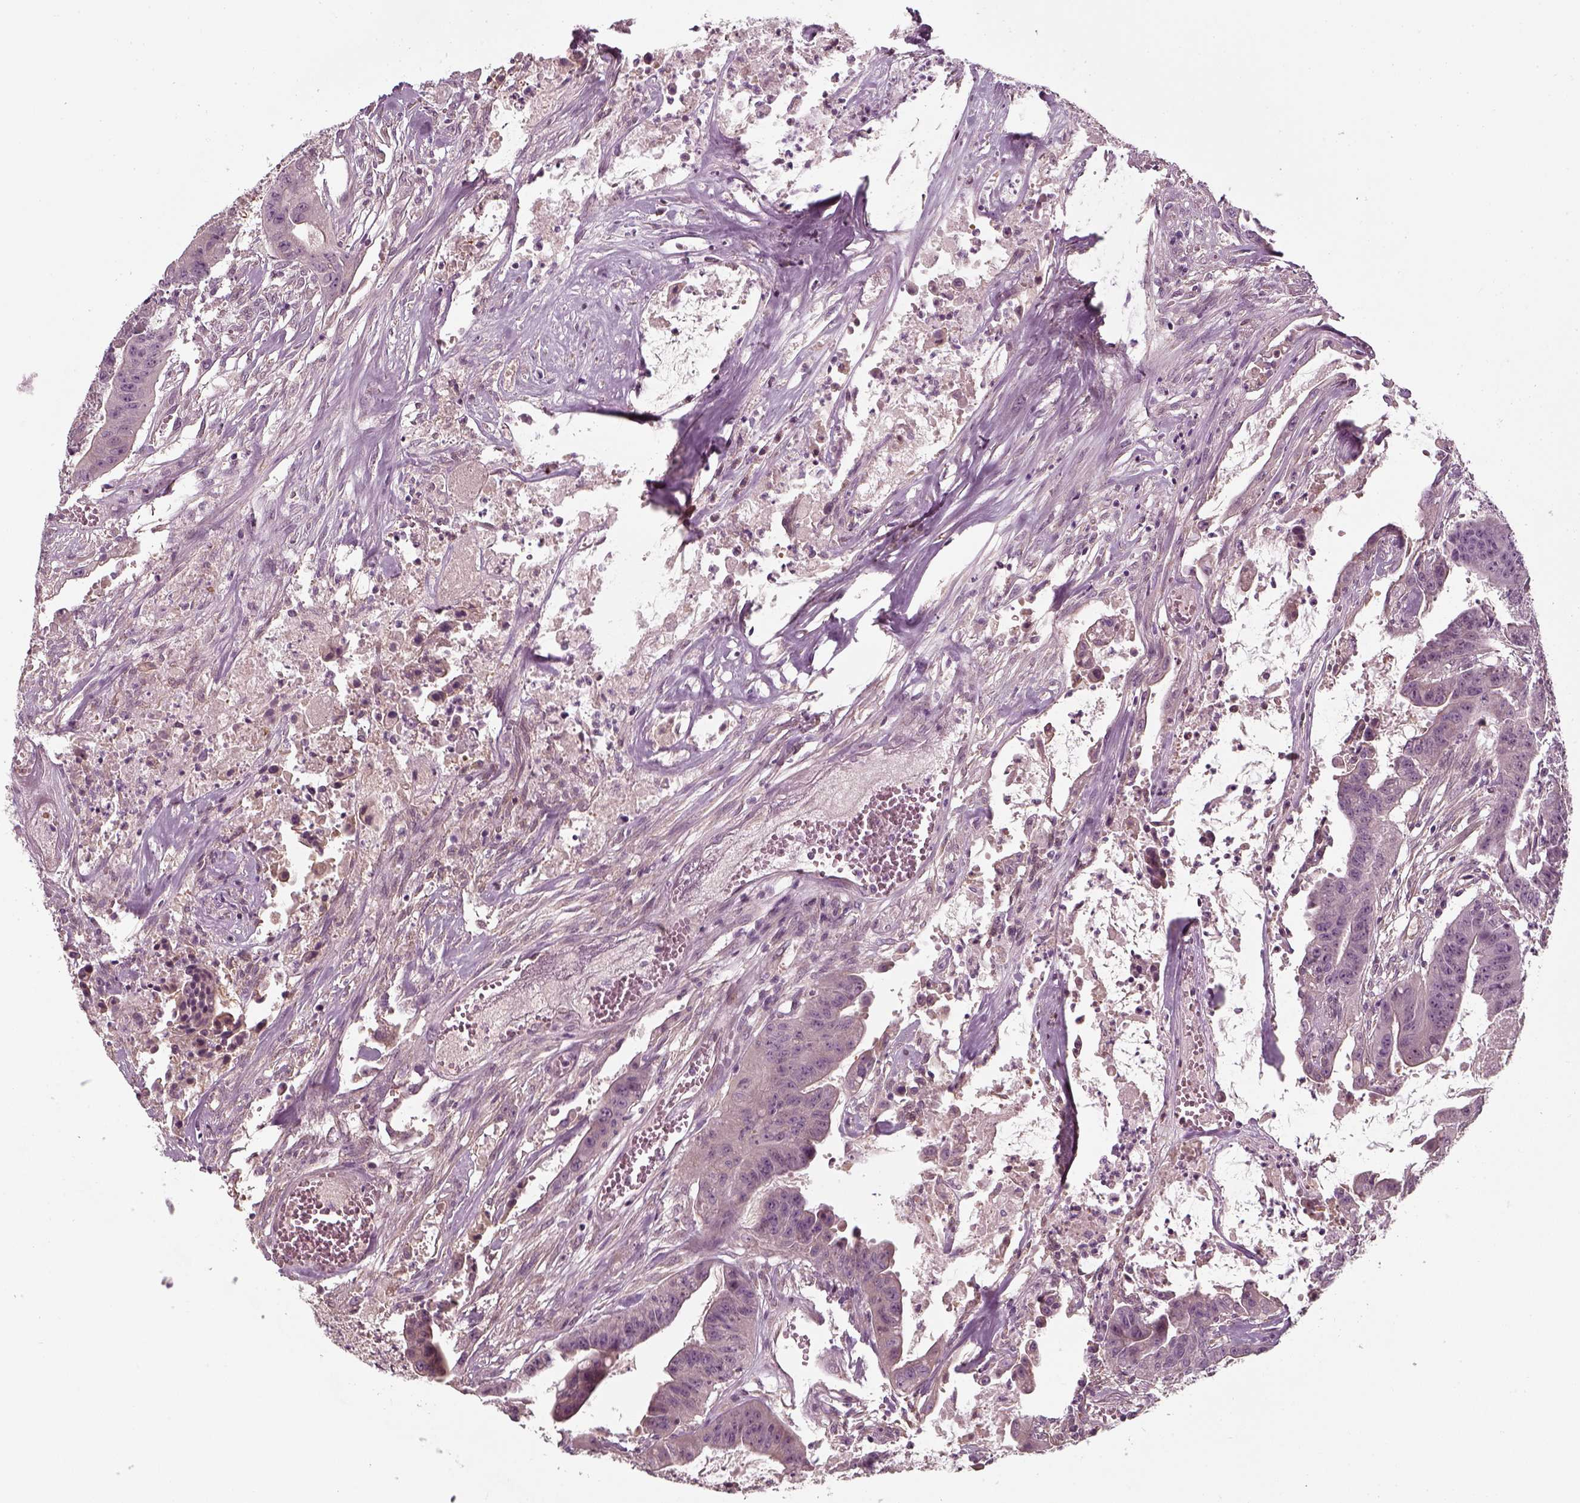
{"staining": {"intensity": "negative", "quantity": "none", "location": "none"}, "tissue": "colorectal cancer", "cell_type": "Tumor cells", "image_type": "cancer", "snomed": [{"axis": "morphology", "description": "Adenocarcinoma, NOS"}, {"axis": "topography", "description": "Colon"}], "caption": "Histopathology image shows no significant protein staining in tumor cells of adenocarcinoma (colorectal).", "gene": "LAMB2", "patient": {"sex": "male", "age": 33}}